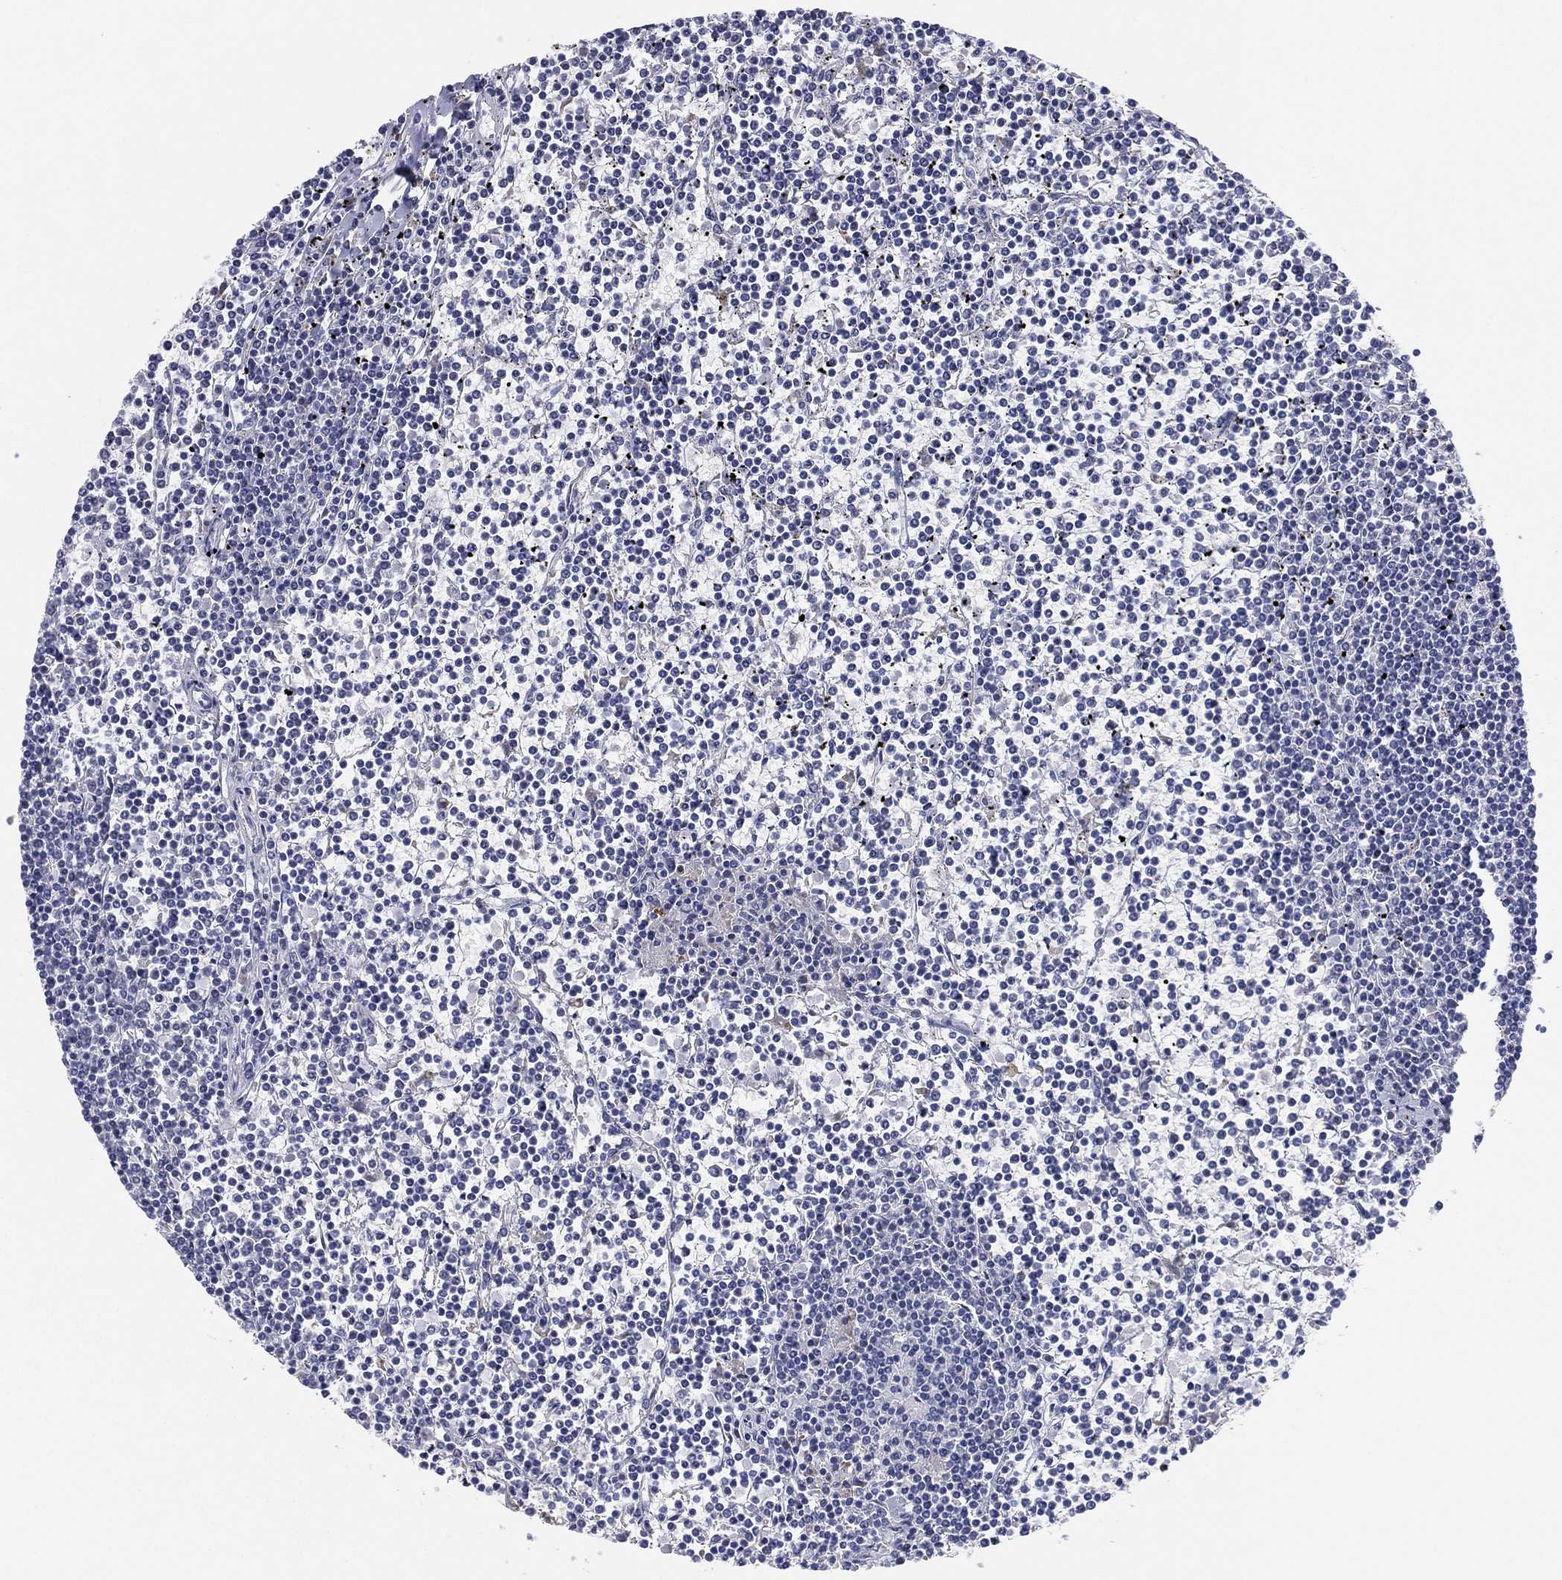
{"staining": {"intensity": "negative", "quantity": "none", "location": "none"}, "tissue": "lymphoma", "cell_type": "Tumor cells", "image_type": "cancer", "snomed": [{"axis": "morphology", "description": "Malignant lymphoma, non-Hodgkin's type, Low grade"}, {"axis": "topography", "description": "Spleen"}], "caption": "Protein analysis of malignant lymphoma, non-Hodgkin's type (low-grade) exhibits no significant expression in tumor cells.", "gene": "TMEM40", "patient": {"sex": "female", "age": 19}}